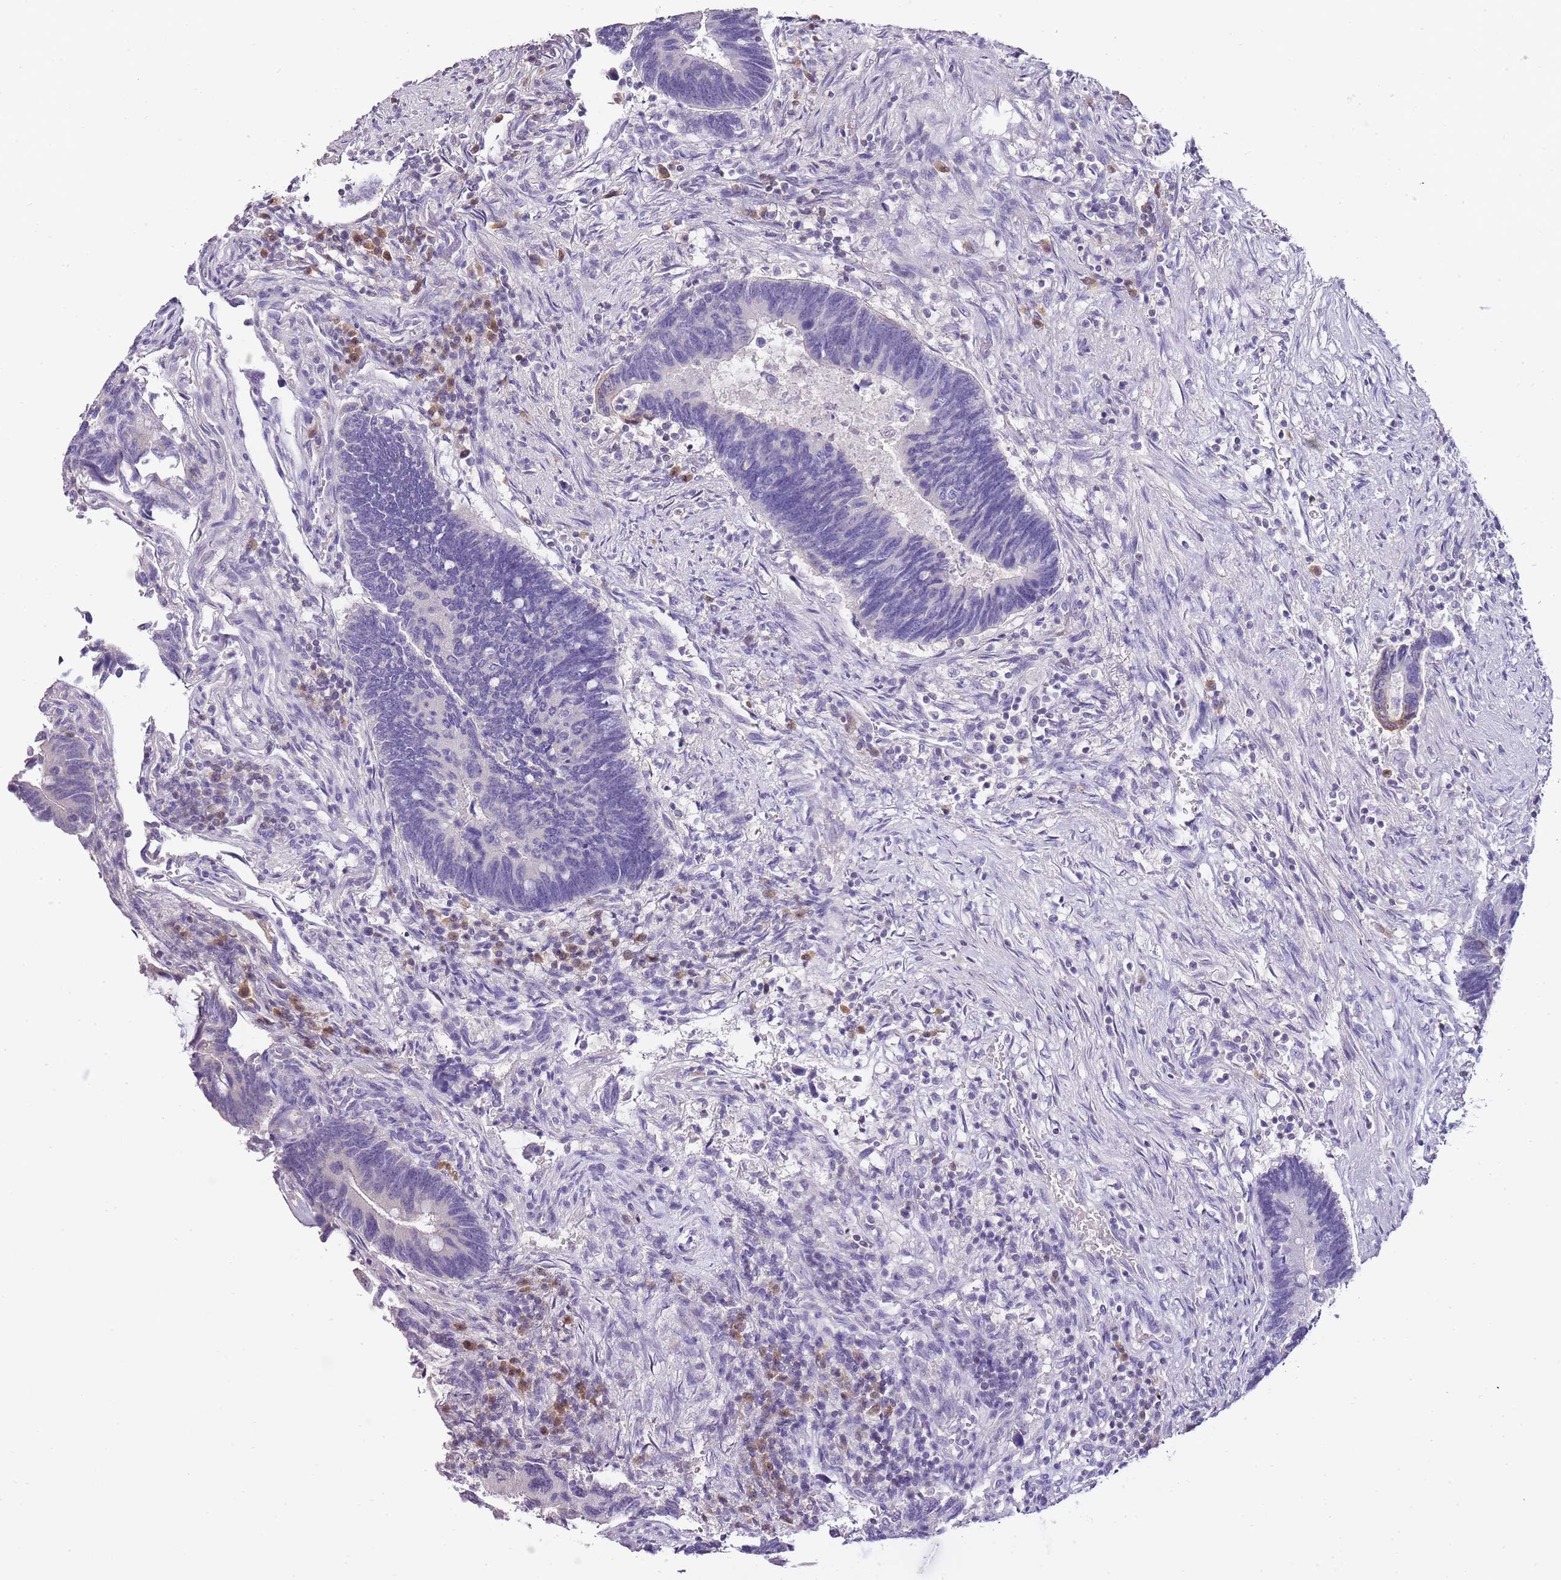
{"staining": {"intensity": "negative", "quantity": "none", "location": "none"}, "tissue": "colorectal cancer", "cell_type": "Tumor cells", "image_type": "cancer", "snomed": [{"axis": "morphology", "description": "Adenocarcinoma, NOS"}, {"axis": "topography", "description": "Colon"}], "caption": "An image of human colorectal adenocarcinoma is negative for staining in tumor cells.", "gene": "ZBP1", "patient": {"sex": "male", "age": 87}}